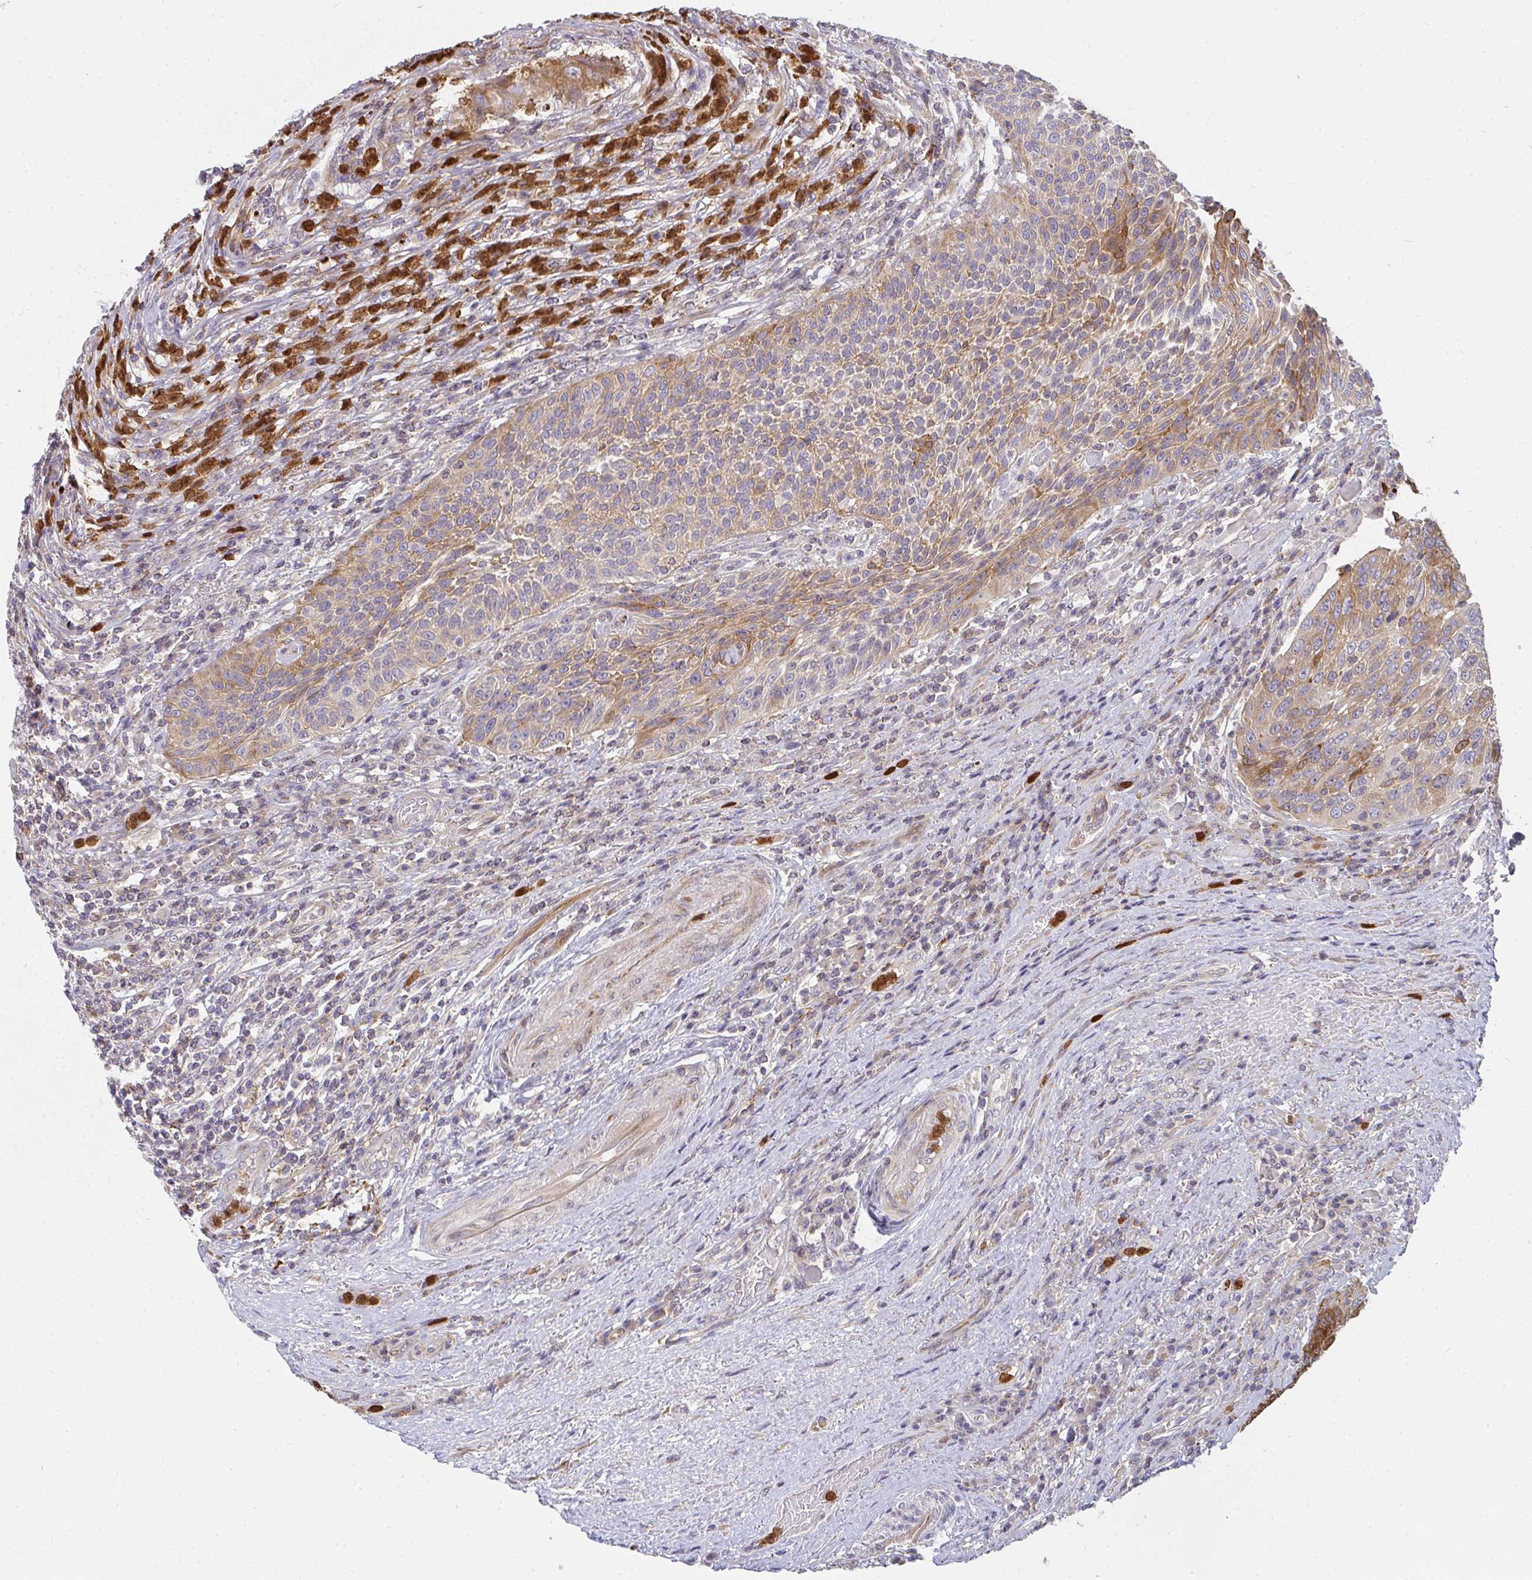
{"staining": {"intensity": "moderate", "quantity": "25%-75%", "location": "cytoplasmic/membranous"}, "tissue": "urothelial cancer", "cell_type": "Tumor cells", "image_type": "cancer", "snomed": [{"axis": "morphology", "description": "Urothelial carcinoma, High grade"}, {"axis": "topography", "description": "Urinary bladder"}], "caption": "Protein staining of urothelial carcinoma (high-grade) tissue demonstrates moderate cytoplasmic/membranous expression in approximately 25%-75% of tumor cells.", "gene": "CSF3R", "patient": {"sex": "female", "age": 70}}